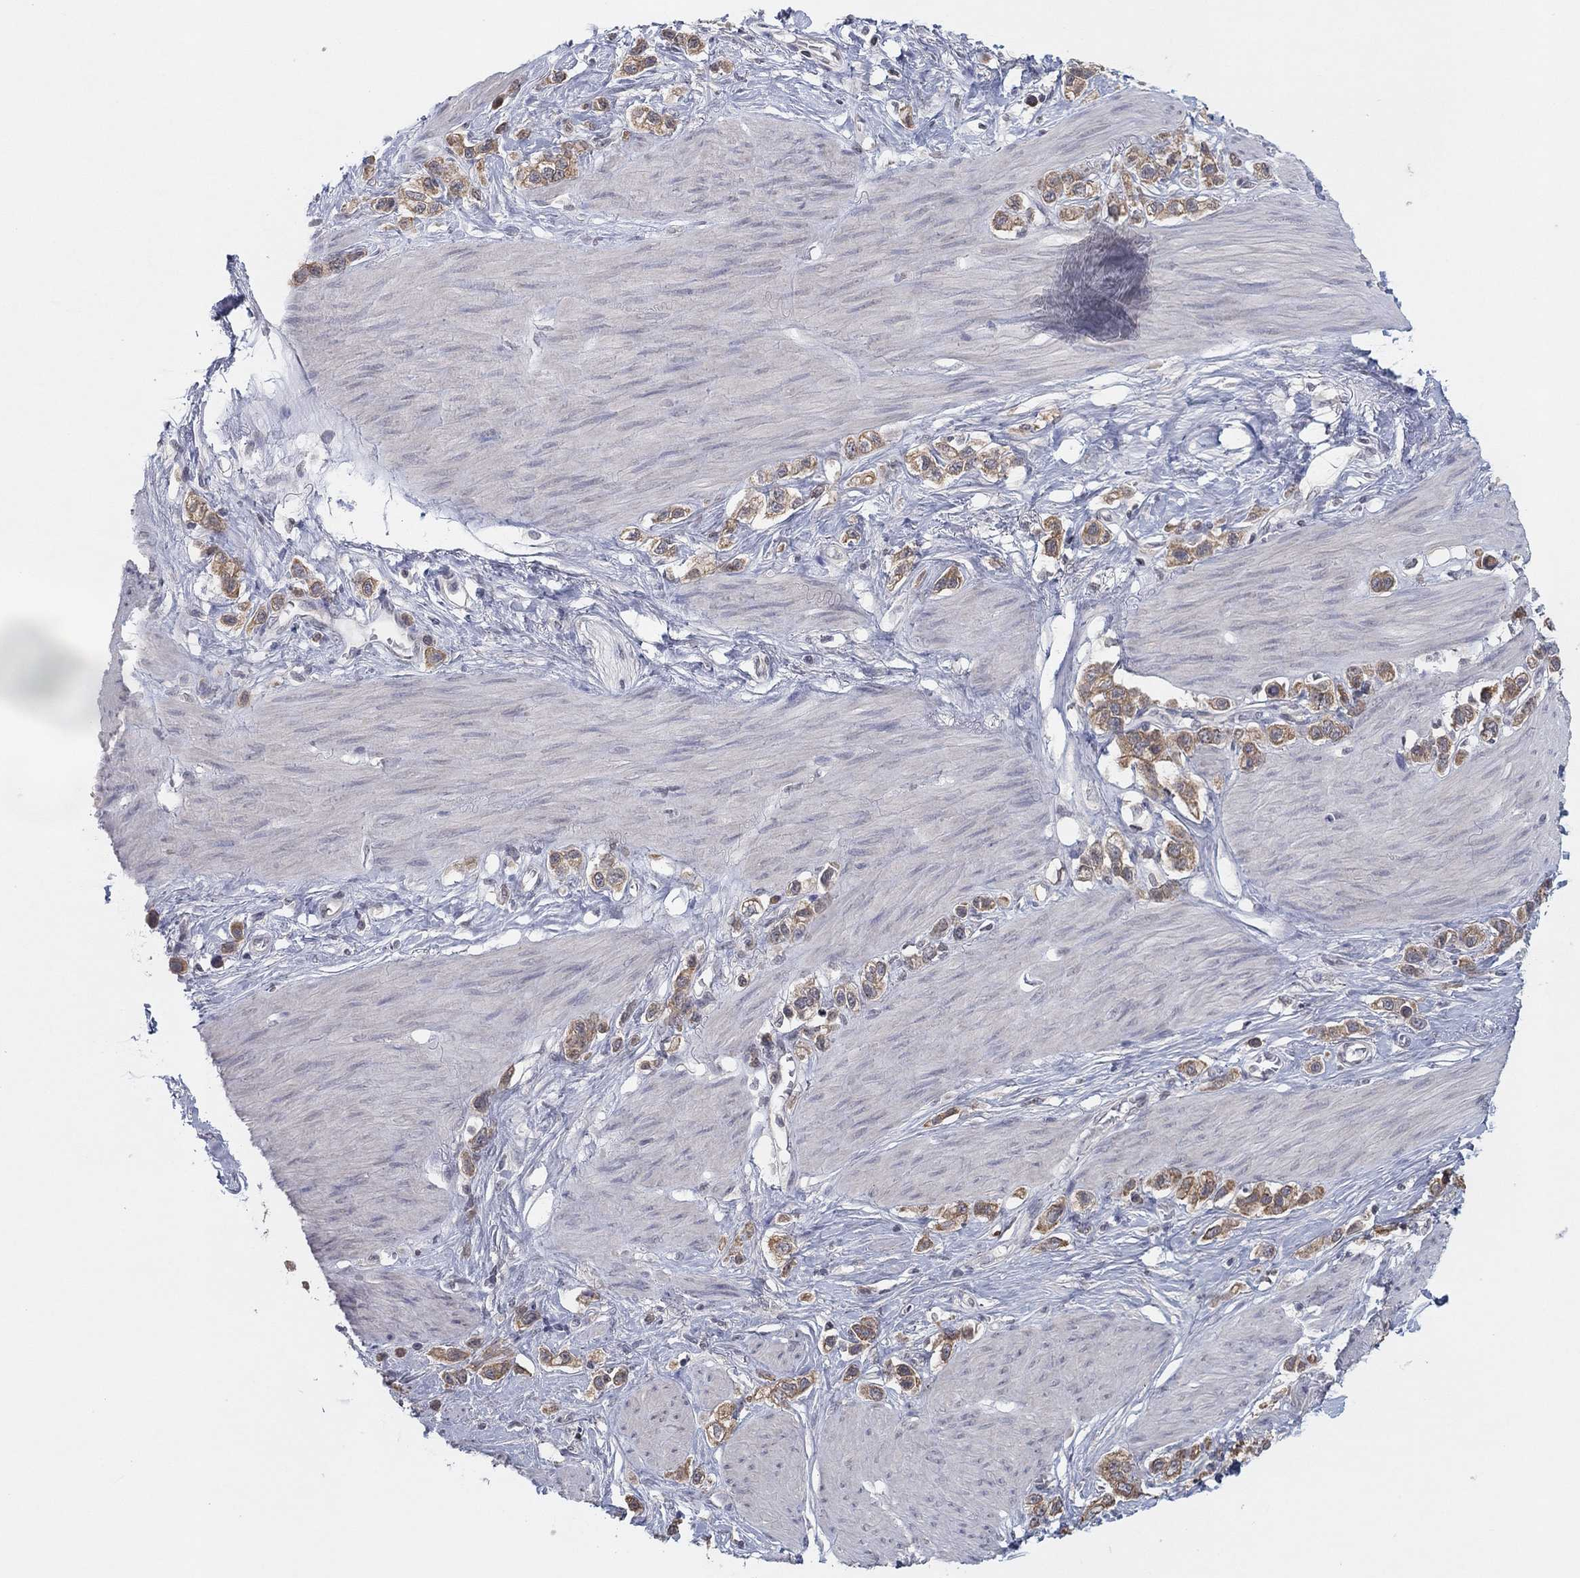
{"staining": {"intensity": "moderate", "quantity": ">75%", "location": "cytoplasmic/membranous"}, "tissue": "stomach cancer", "cell_type": "Tumor cells", "image_type": "cancer", "snomed": [{"axis": "morphology", "description": "Normal tissue, NOS"}, {"axis": "morphology", "description": "Adenocarcinoma, NOS"}, {"axis": "morphology", "description": "Adenocarcinoma, High grade"}, {"axis": "topography", "description": "Stomach, upper"}, {"axis": "topography", "description": "Stomach"}], "caption": "Immunohistochemical staining of human adenocarcinoma (stomach) demonstrates moderate cytoplasmic/membranous protein expression in approximately >75% of tumor cells. (IHC, brightfield microscopy, high magnification).", "gene": "SLC22A2", "patient": {"sex": "female", "age": 65}}